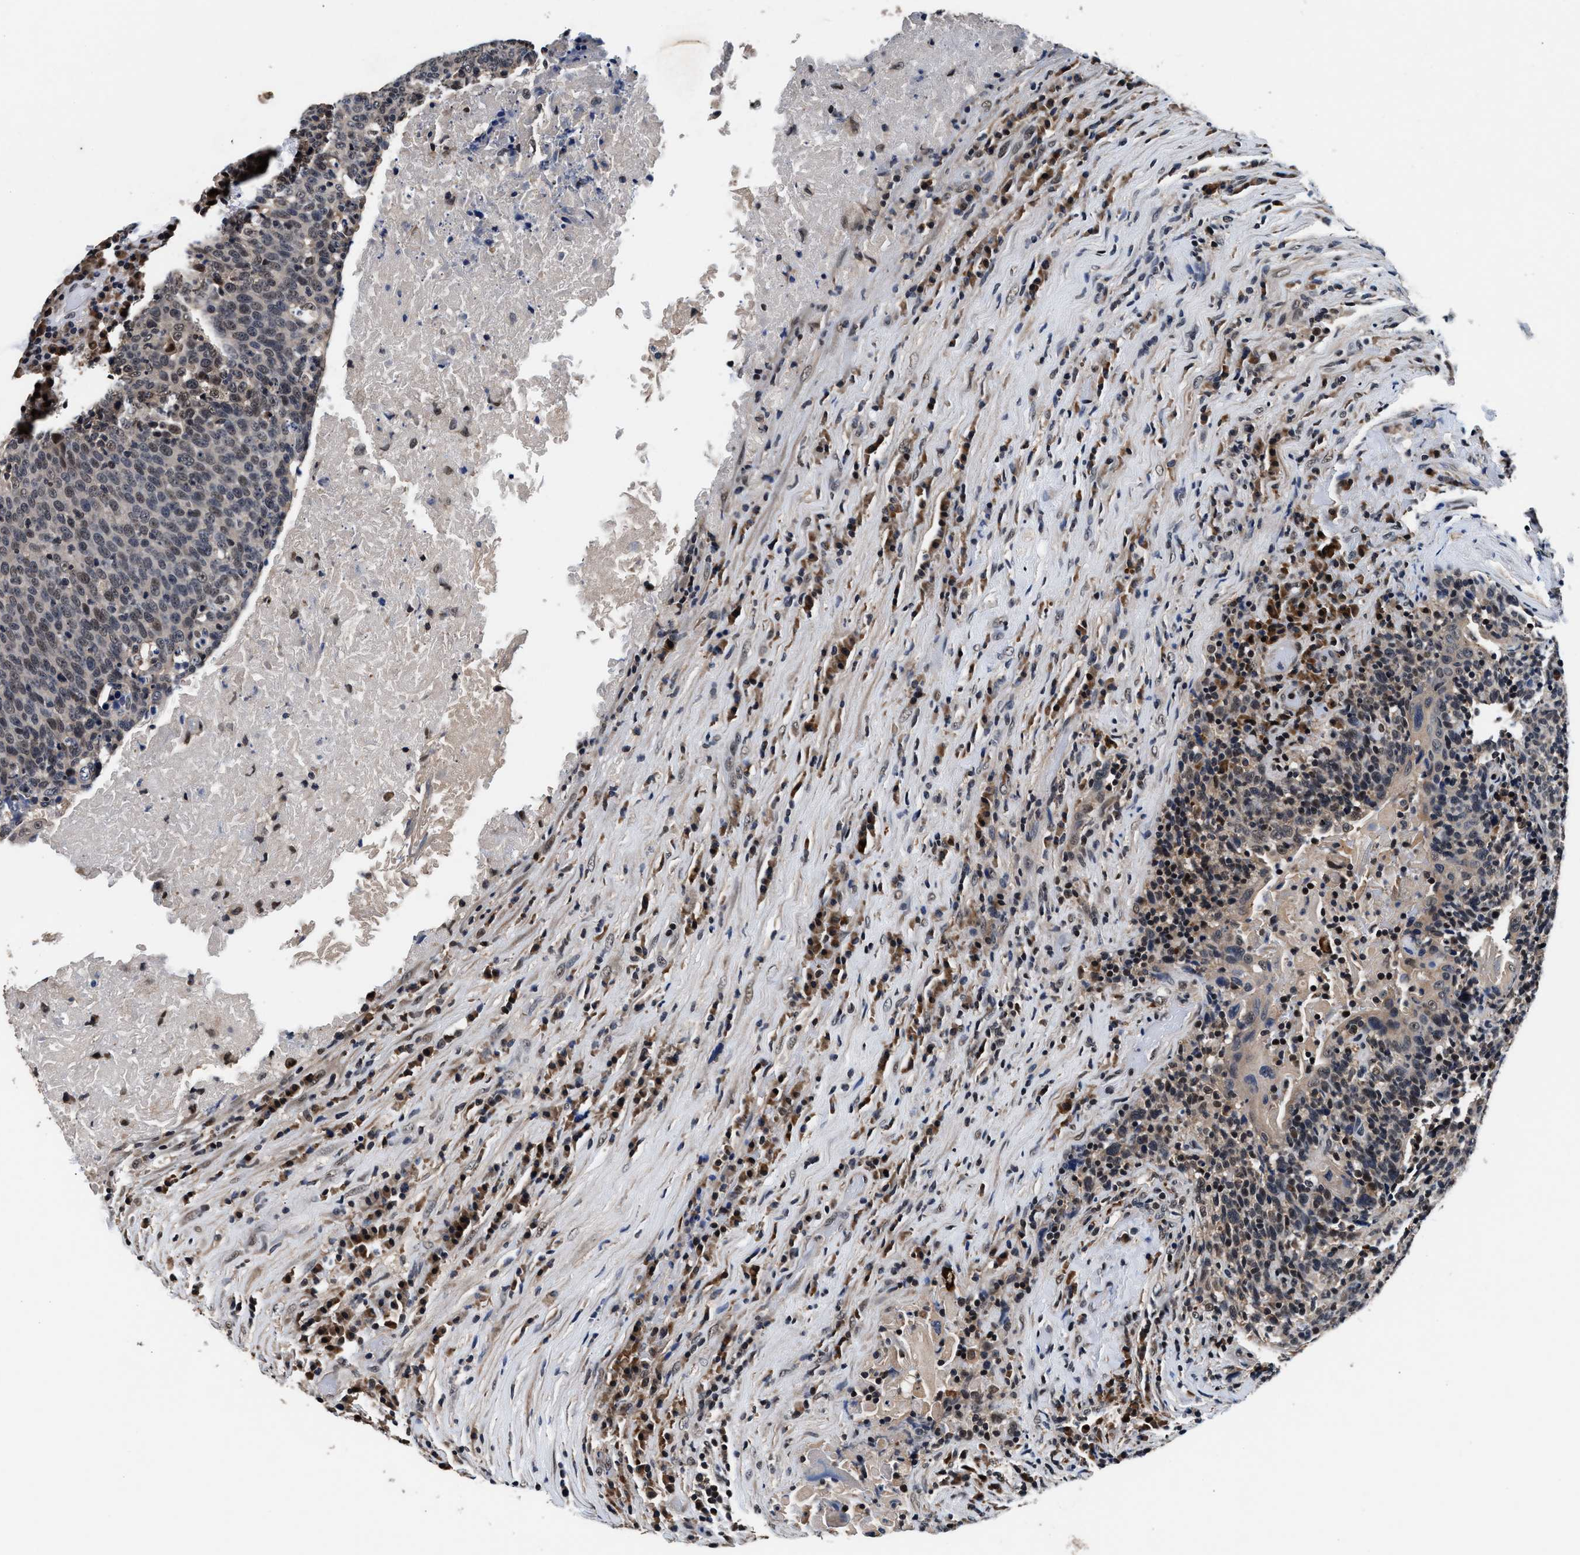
{"staining": {"intensity": "weak", "quantity": "25%-75%", "location": "nuclear"}, "tissue": "head and neck cancer", "cell_type": "Tumor cells", "image_type": "cancer", "snomed": [{"axis": "morphology", "description": "Squamous cell carcinoma, NOS"}, {"axis": "morphology", "description": "Squamous cell carcinoma, metastatic, NOS"}, {"axis": "topography", "description": "Lymph node"}, {"axis": "topography", "description": "Head-Neck"}], "caption": "Immunohistochemical staining of head and neck cancer demonstrates low levels of weak nuclear staining in about 25%-75% of tumor cells.", "gene": "USP16", "patient": {"sex": "male", "age": 62}}